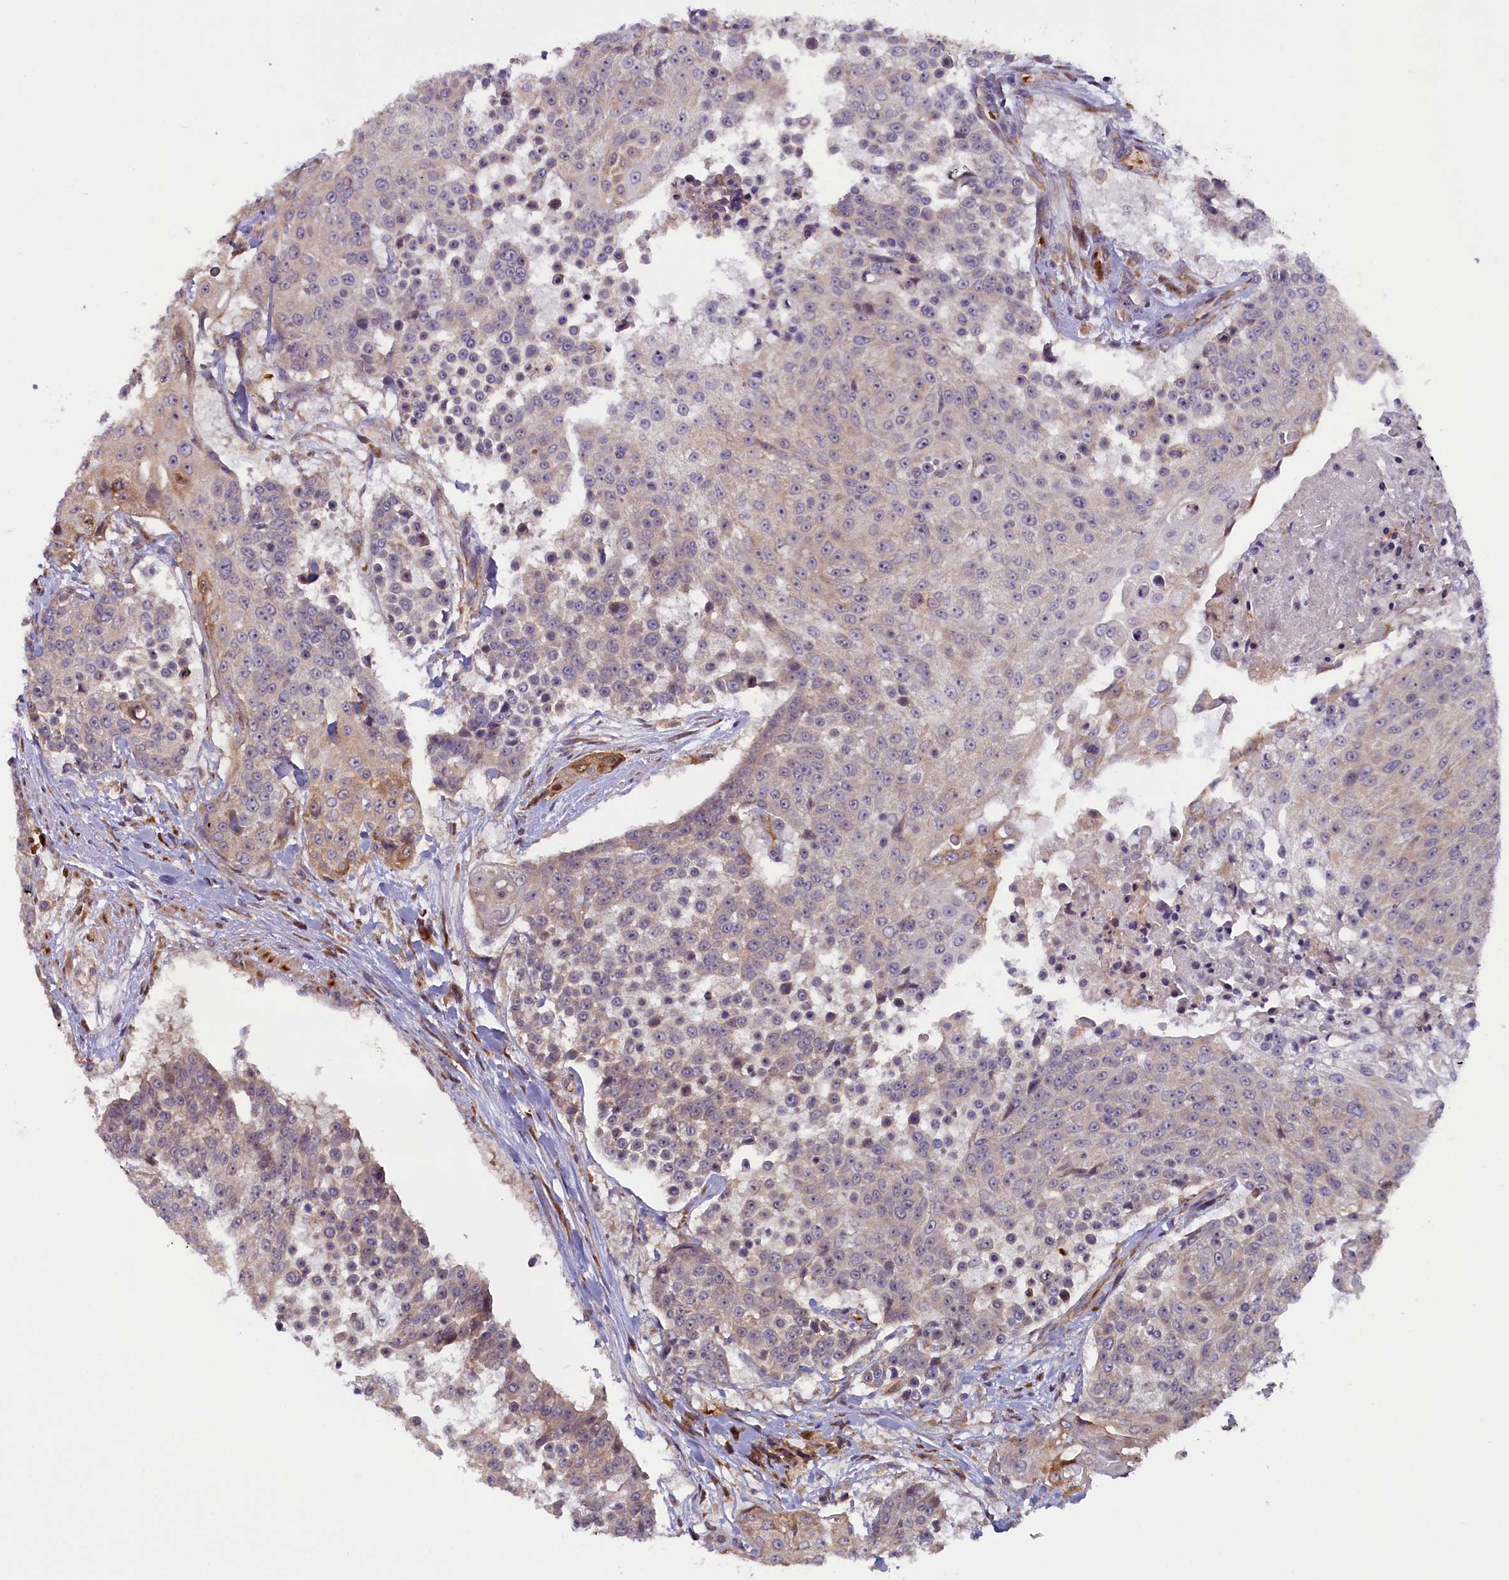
{"staining": {"intensity": "weak", "quantity": "<25%", "location": "cytoplasmic/membranous"}, "tissue": "urothelial cancer", "cell_type": "Tumor cells", "image_type": "cancer", "snomed": [{"axis": "morphology", "description": "Urothelial carcinoma, High grade"}, {"axis": "topography", "description": "Urinary bladder"}], "caption": "This is an immunohistochemistry histopathology image of high-grade urothelial carcinoma. There is no staining in tumor cells.", "gene": "CCDC9B", "patient": {"sex": "female", "age": 63}}